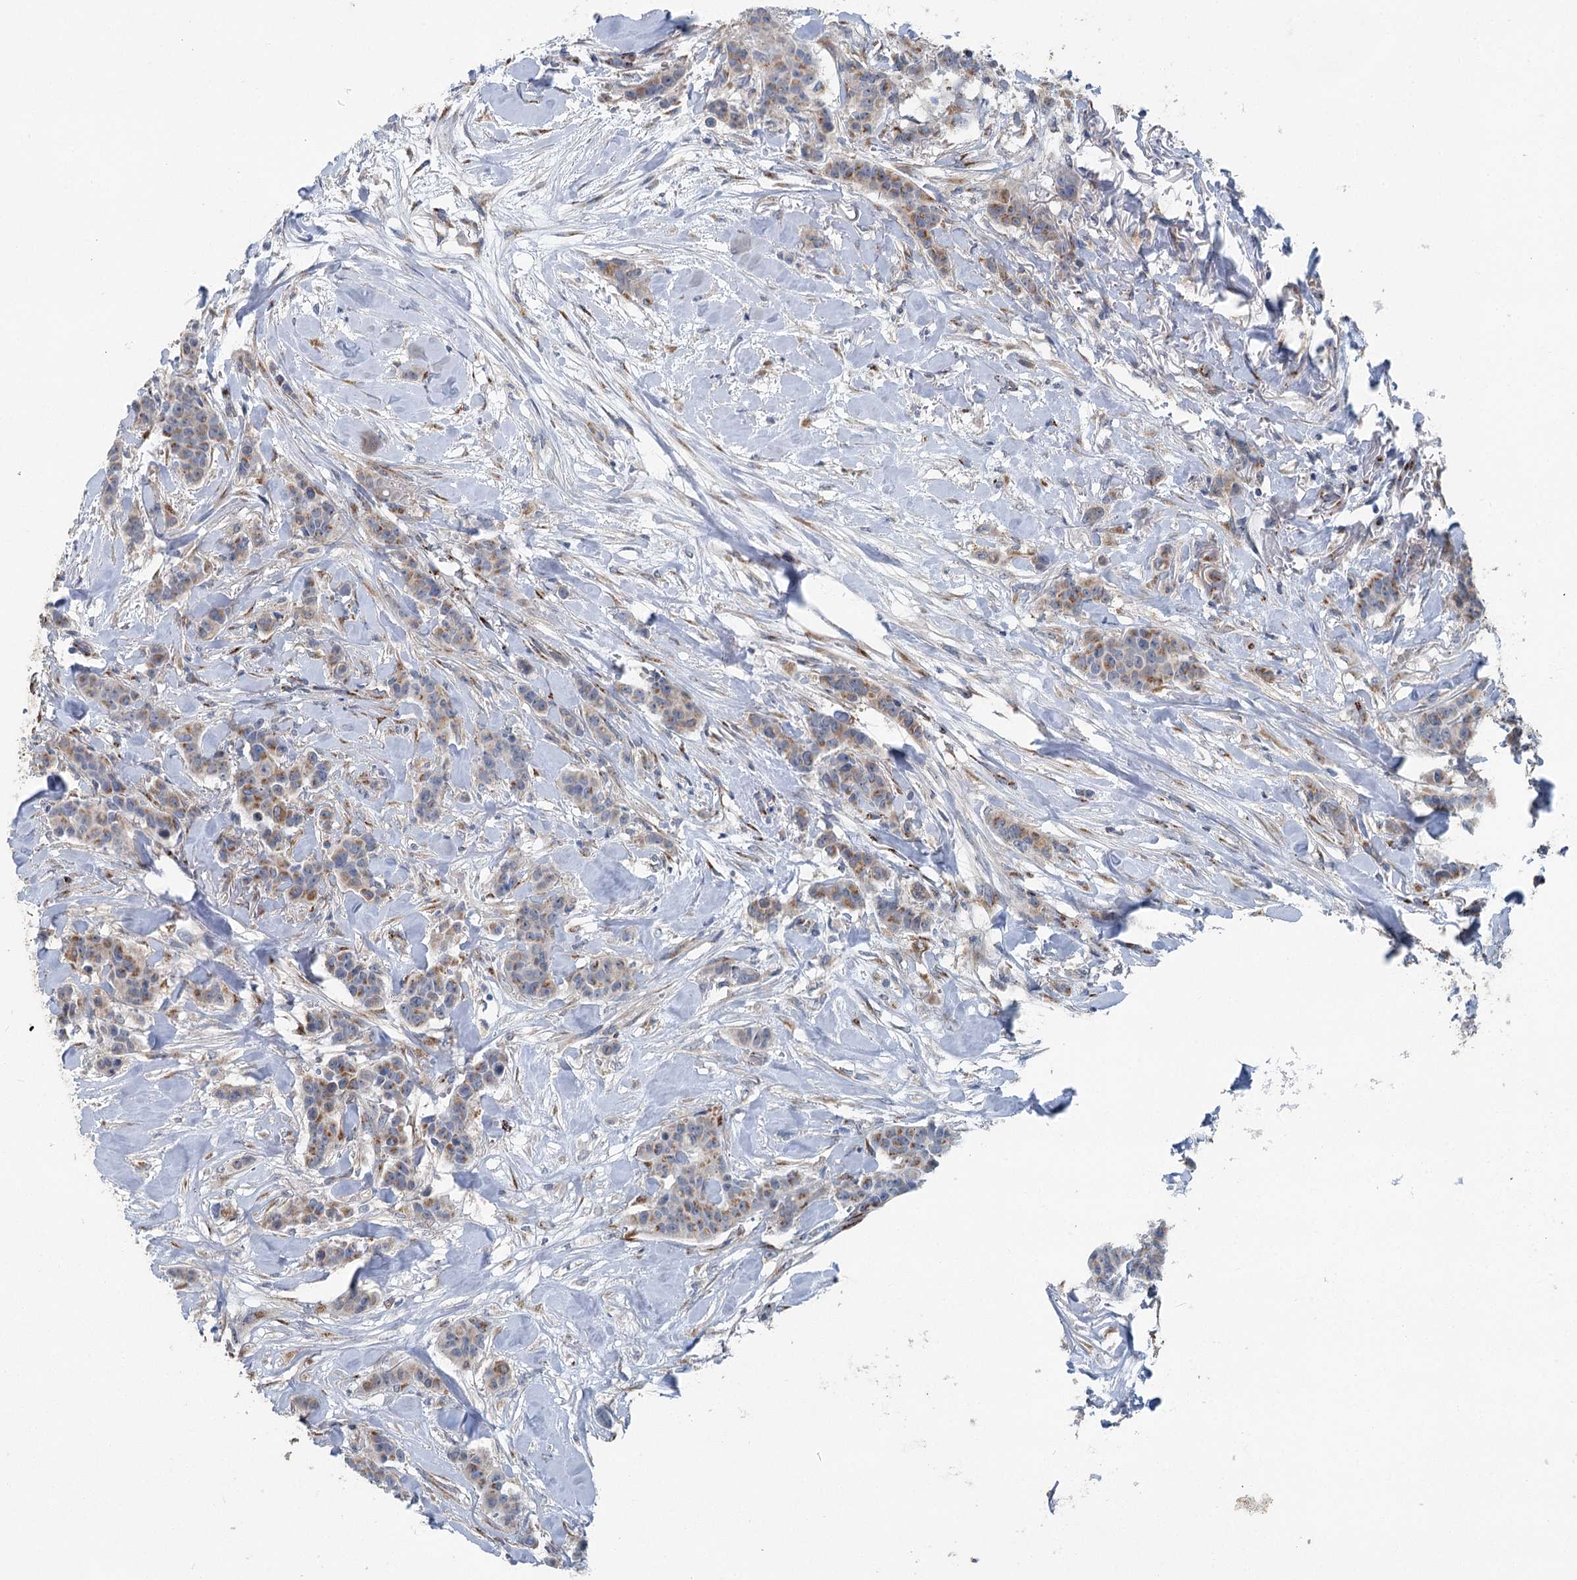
{"staining": {"intensity": "moderate", "quantity": "25%-75%", "location": "cytoplasmic/membranous"}, "tissue": "breast cancer", "cell_type": "Tumor cells", "image_type": "cancer", "snomed": [{"axis": "morphology", "description": "Duct carcinoma"}, {"axis": "topography", "description": "Breast"}], "caption": "Breast cancer (infiltrating ductal carcinoma) stained with DAB immunohistochemistry demonstrates medium levels of moderate cytoplasmic/membranous positivity in approximately 25%-75% of tumor cells.", "gene": "ITIH5", "patient": {"sex": "female", "age": 40}}